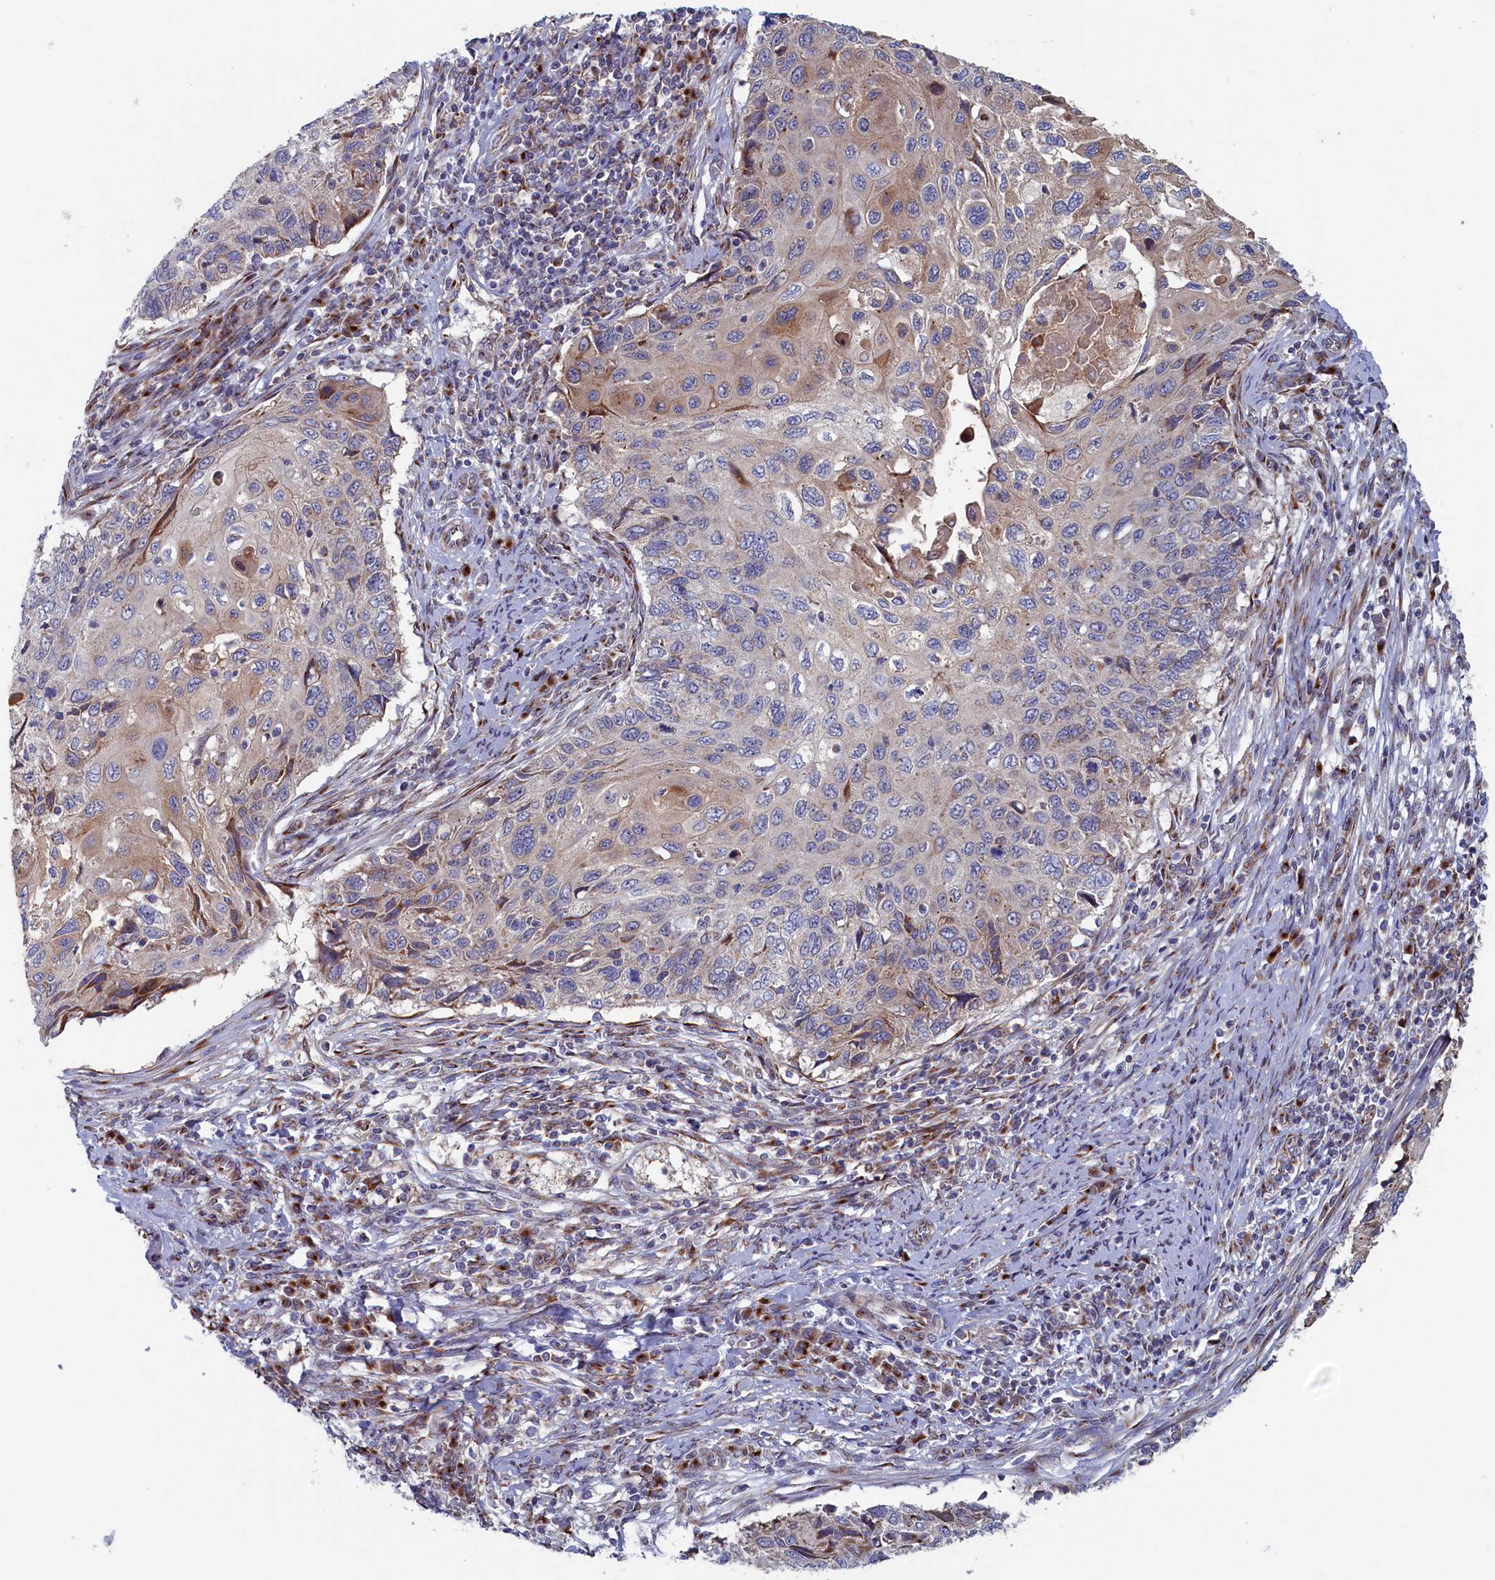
{"staining": {"intensity": "weak", "quantity": "<25%", "location": "cytoplasmic/membranous"}, "tissue": "cervical cancer", "cell_type": "Tumor cells", "image_type": "cancer", "snomed": [{"axis": "morphology", "description": "Squamous cell carcinoma, NOS"}, {"axis": "topography", "description": "Cervix"}], "caption": "Protein analysis of cervical squamous cell carcinoma reveals no significant expression in tumor cells.", "gene": "MTFMT", "patient": {"sex": "female", "age": 70}}